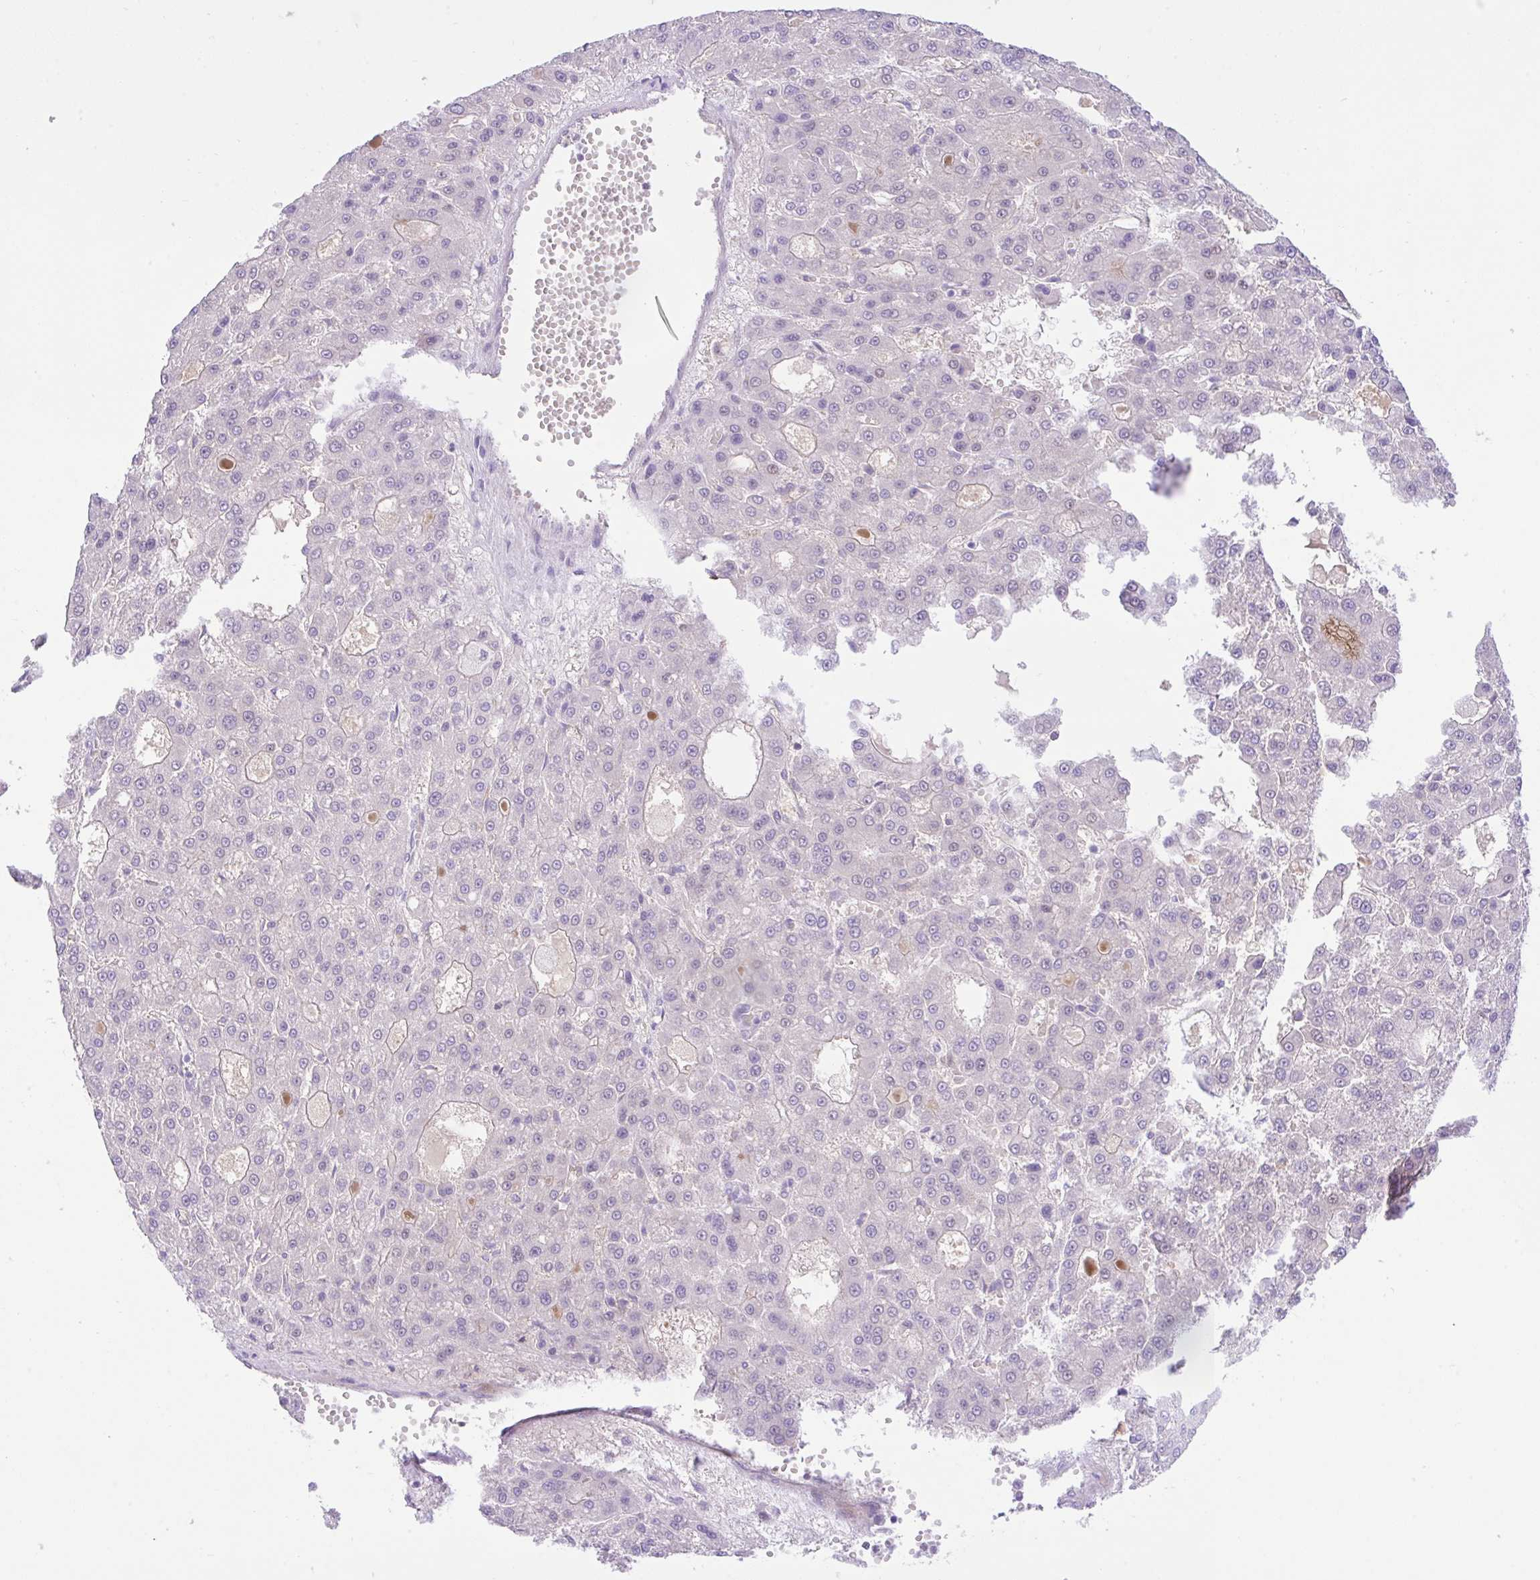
{"staining": {"intensity": "negative", "quantity": "none", "location": "none"}, "tissue": "liver cancer", "cell_type": "Tumor cells", "image_type": "cancer", "snomed": [{"axis": "morphology", "description": "Carcinoma, Hepatocellular, NOS"}, {"axis": "topography", "description": "Liver"}], "caption": "Immunohistochemistry micrograph of neoplastic tissue: human hepatocellular carcinoma (liver) stained with DAB shows no significant protein positivity in tumor cells.", "gene": "ZNF101", "patient": {"sex": "male", "age": 70}}